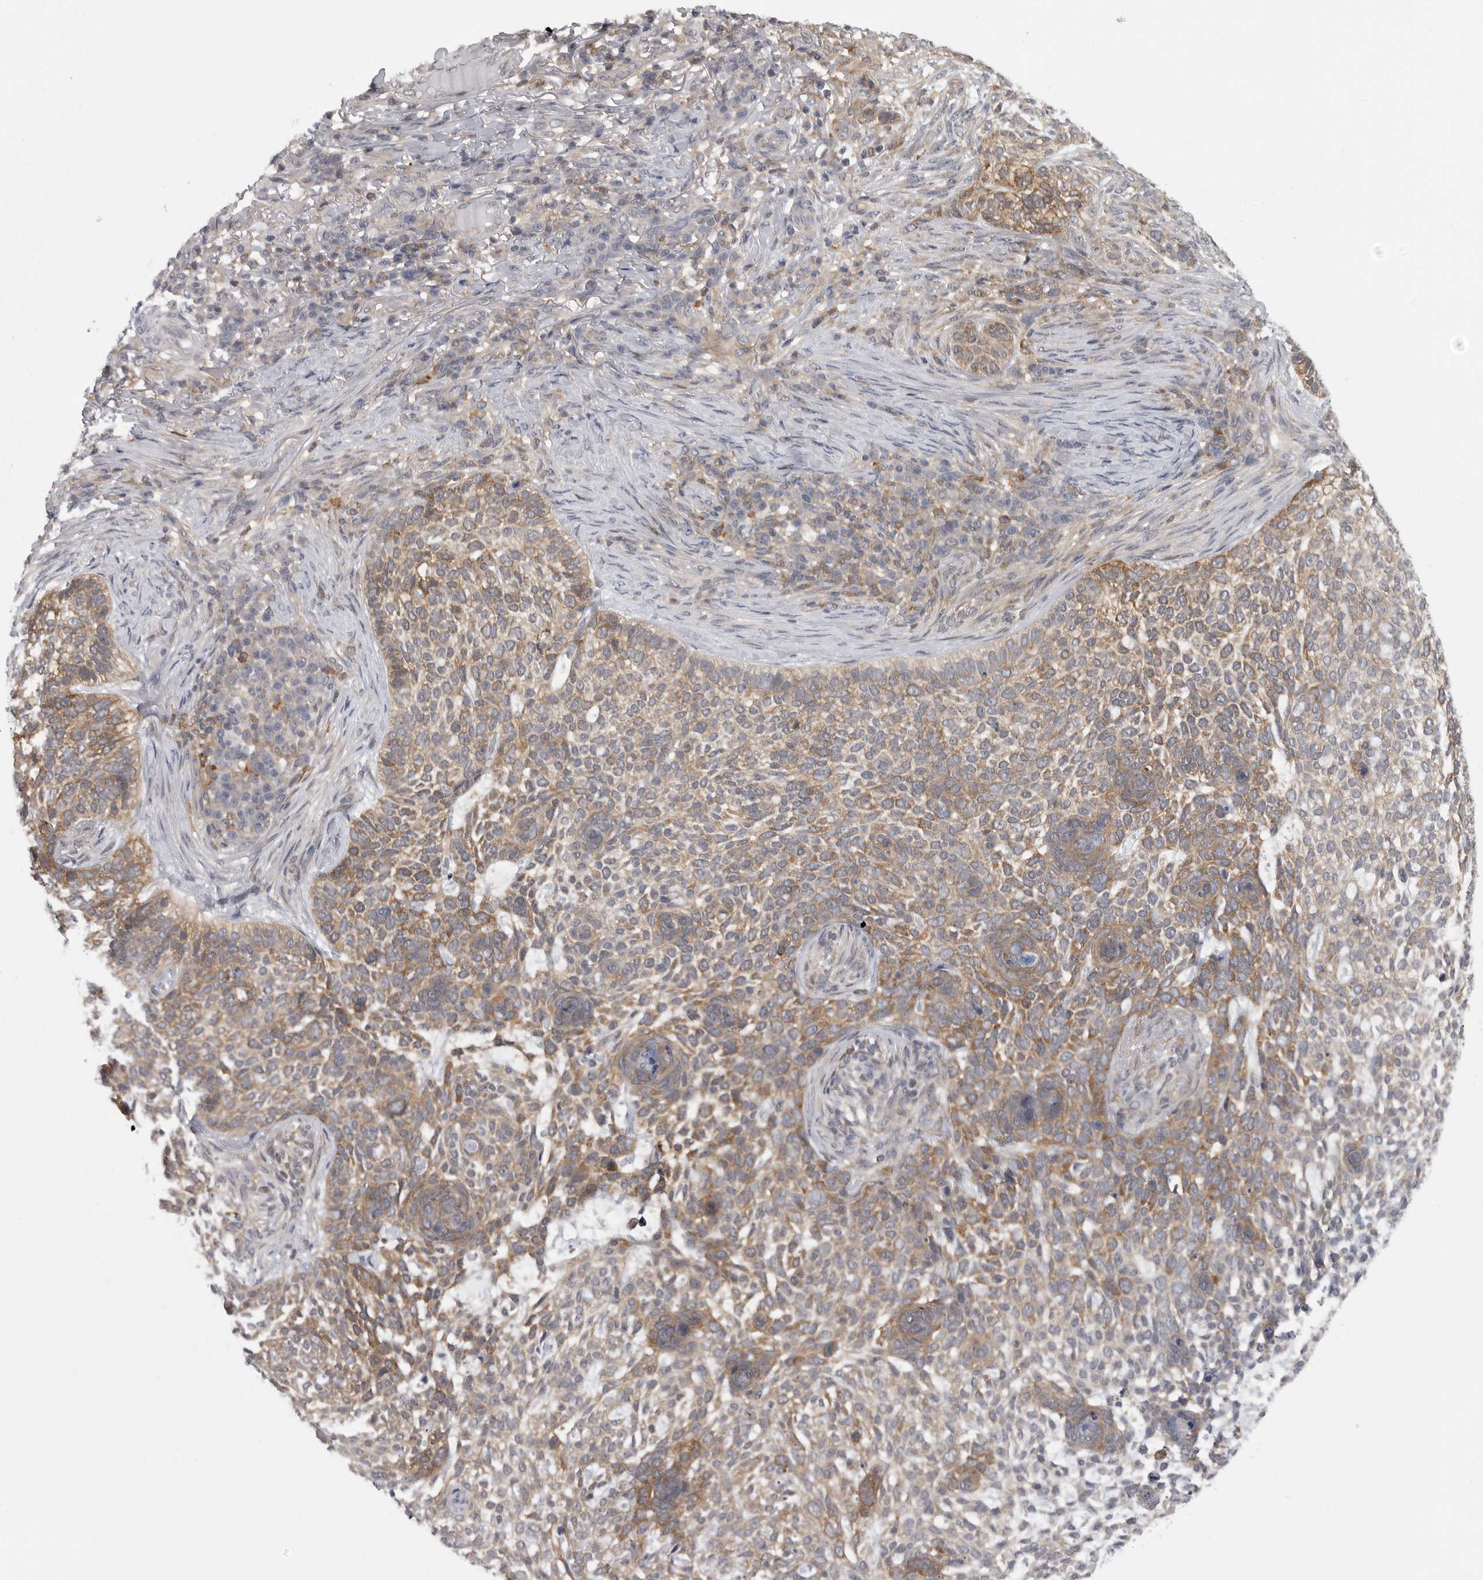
{"staining": {"intensity": "moderate", "quantity": ">75%", "location": "cytoplasmic/membranous"}, "tissue": "skin cancer", "cell_type": "Tumor cells", "image_type": "cancer", "snomed": [{"axis": "morphology", "description": "Basal cell carcinoma"}, {"axis": "topography", "description": "Skin"}], "caption": "There is medium levels of moderate cytoplasmic/membranous positivity in tumor cells of basal cell carcinoma (skin), as demonstrated by immunohistochemical staining (brown color).", "gene": "CACYBP", "patient": {"sex": "female", "age": 64}}